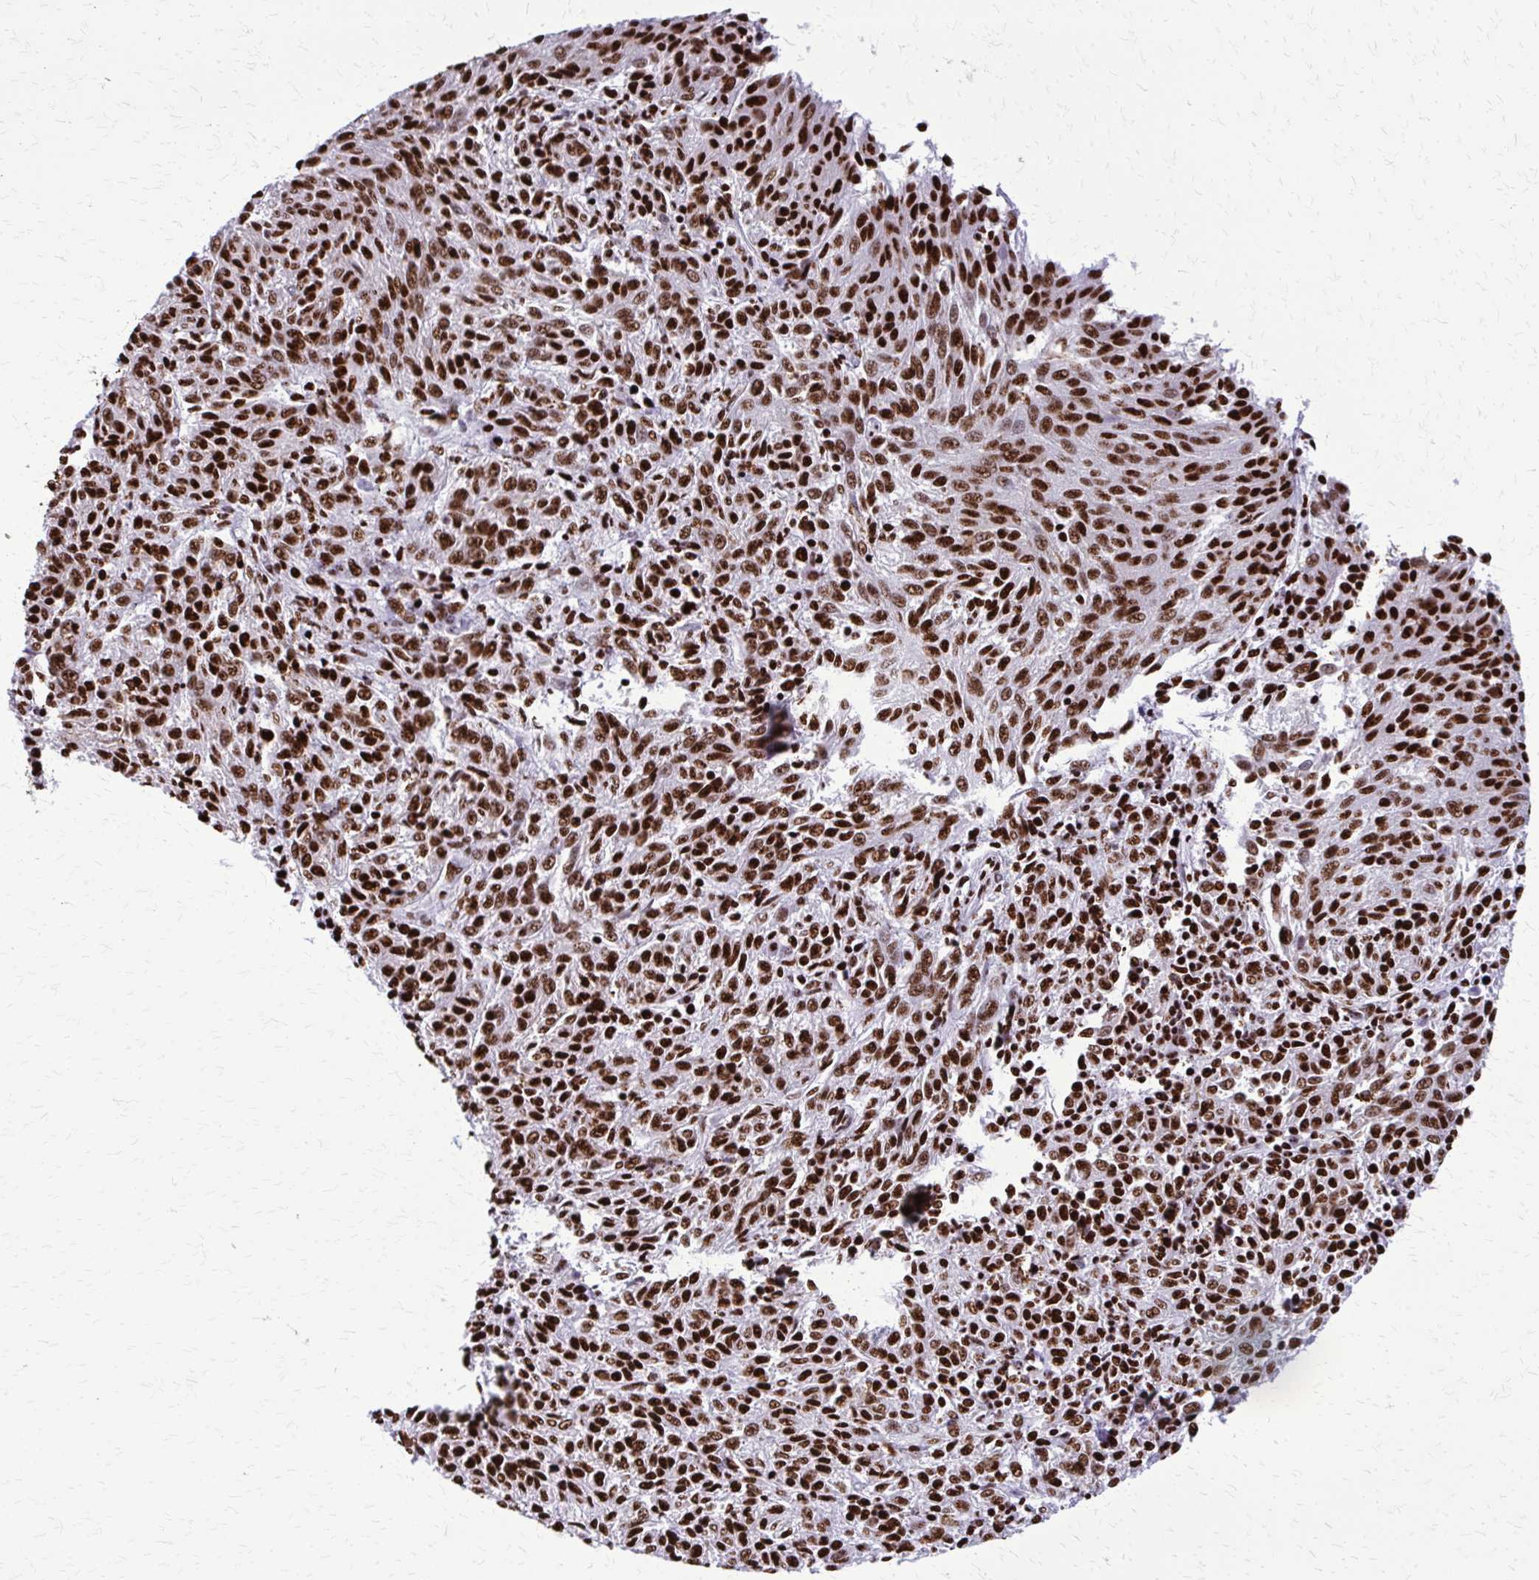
{"staining": {"intensity": "strong", "quantity": ">75%", "location": "nuclear"}, "tissue": "melanoma", "cell_type": "Tumor cells", "image_type": "cancer", "snomed": [{"axis": "morphology", "description": "Malignant melanoma, NOS"}, {"axis": "topography", "description": "Skin"}], "caption": "Strong nuclear protein expression is identified in about >75% of tumor cells in malignant melanoma.", "gene": "SFPQ", "patient": {"sex": "female", "age": 72}}